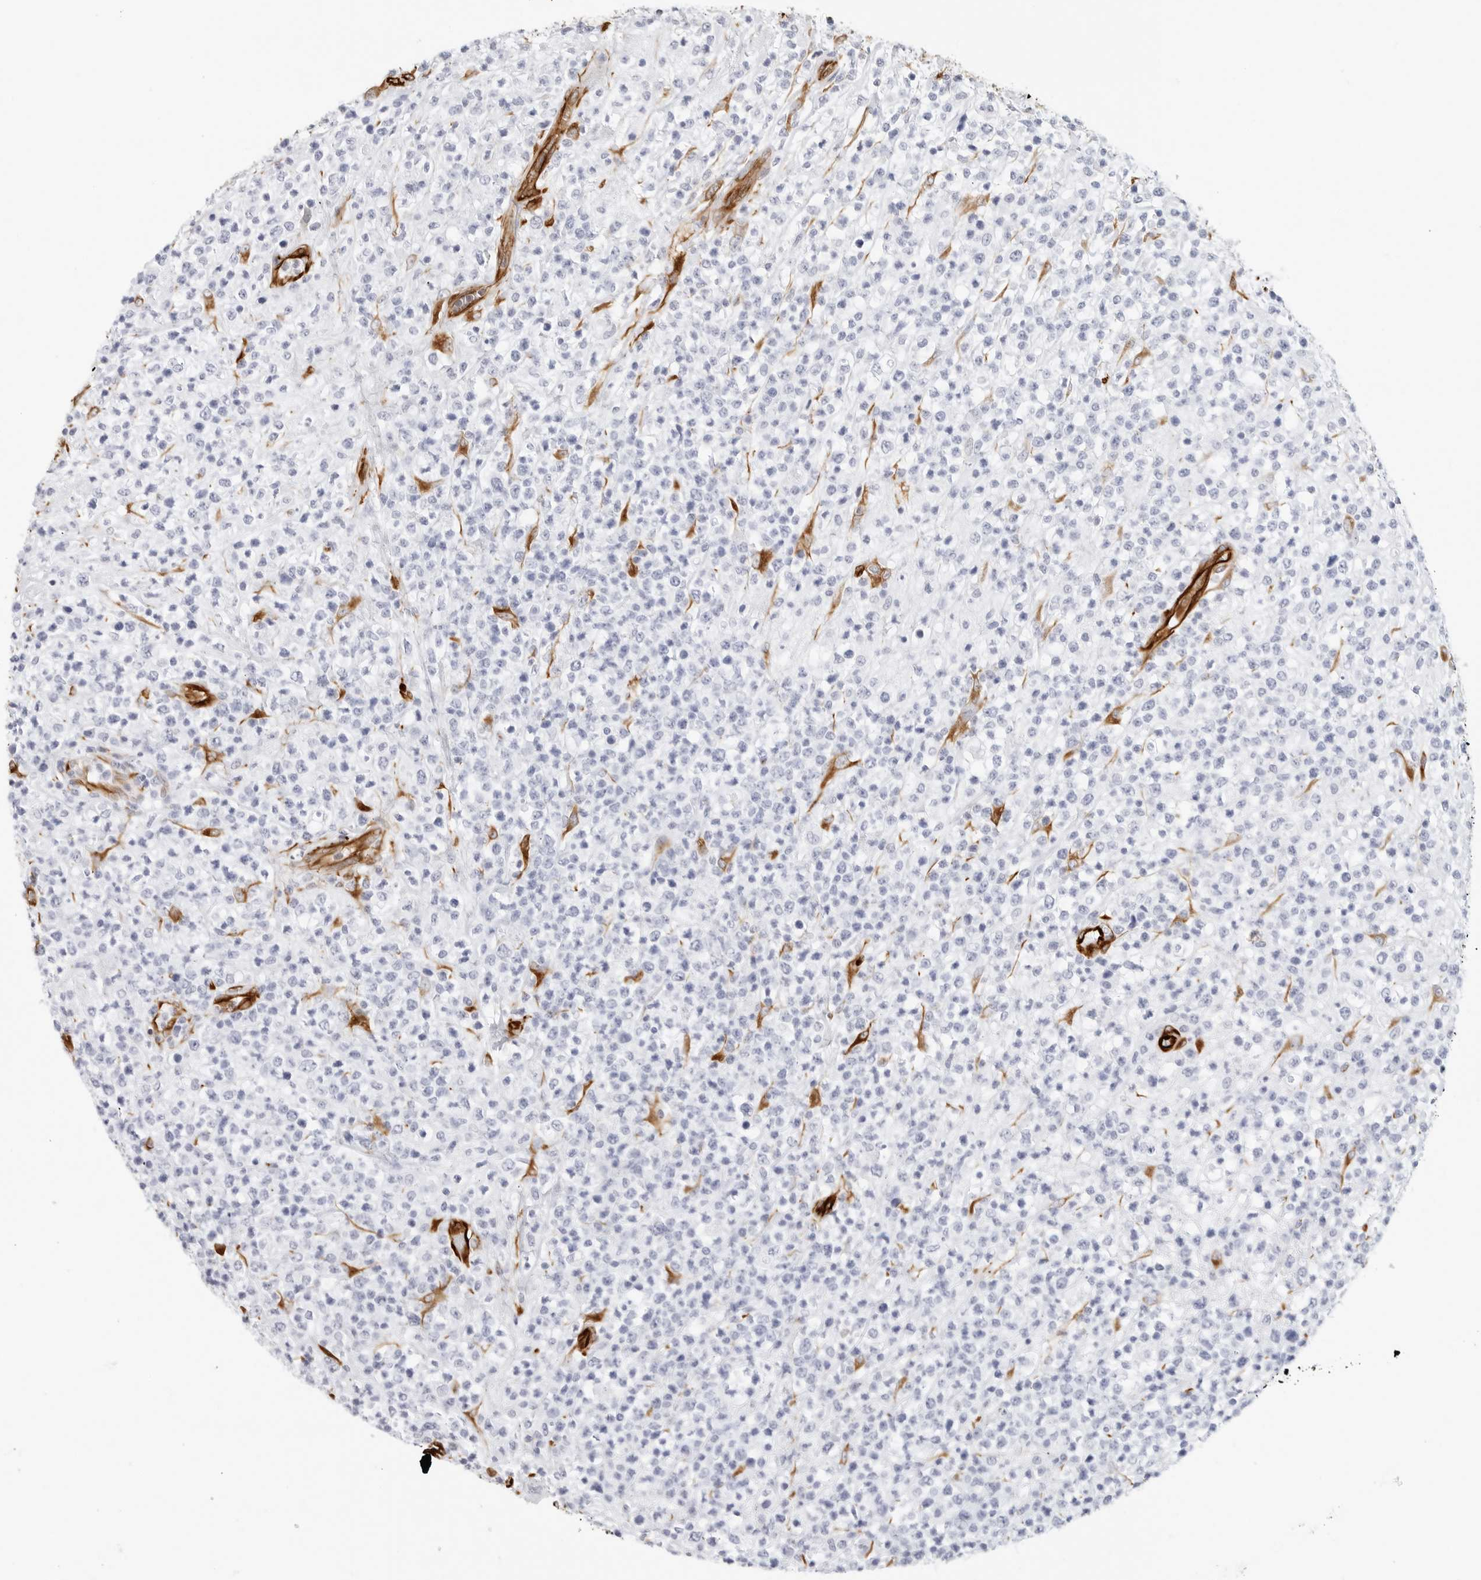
{"staining": {"intensity": "negative", "quantity": "none", "location": "none"}, "tissue": "lymphoma", "cell_type": "Tumor cells", "image_type": "cancer", "snomed": [{"axis": "morphology", "description": "Malignant lymphoma, non-Hodgkin's type, High grade"}, {"axis": "topography", "description": "Colon"}], "caption": "Immunohistochemistry photomicrograph of human lymphoma stained for a protein (brown), which reveals no staining in tumor cells.", "gene": "NES", "patient": {"sex": "female", "age": 53}}